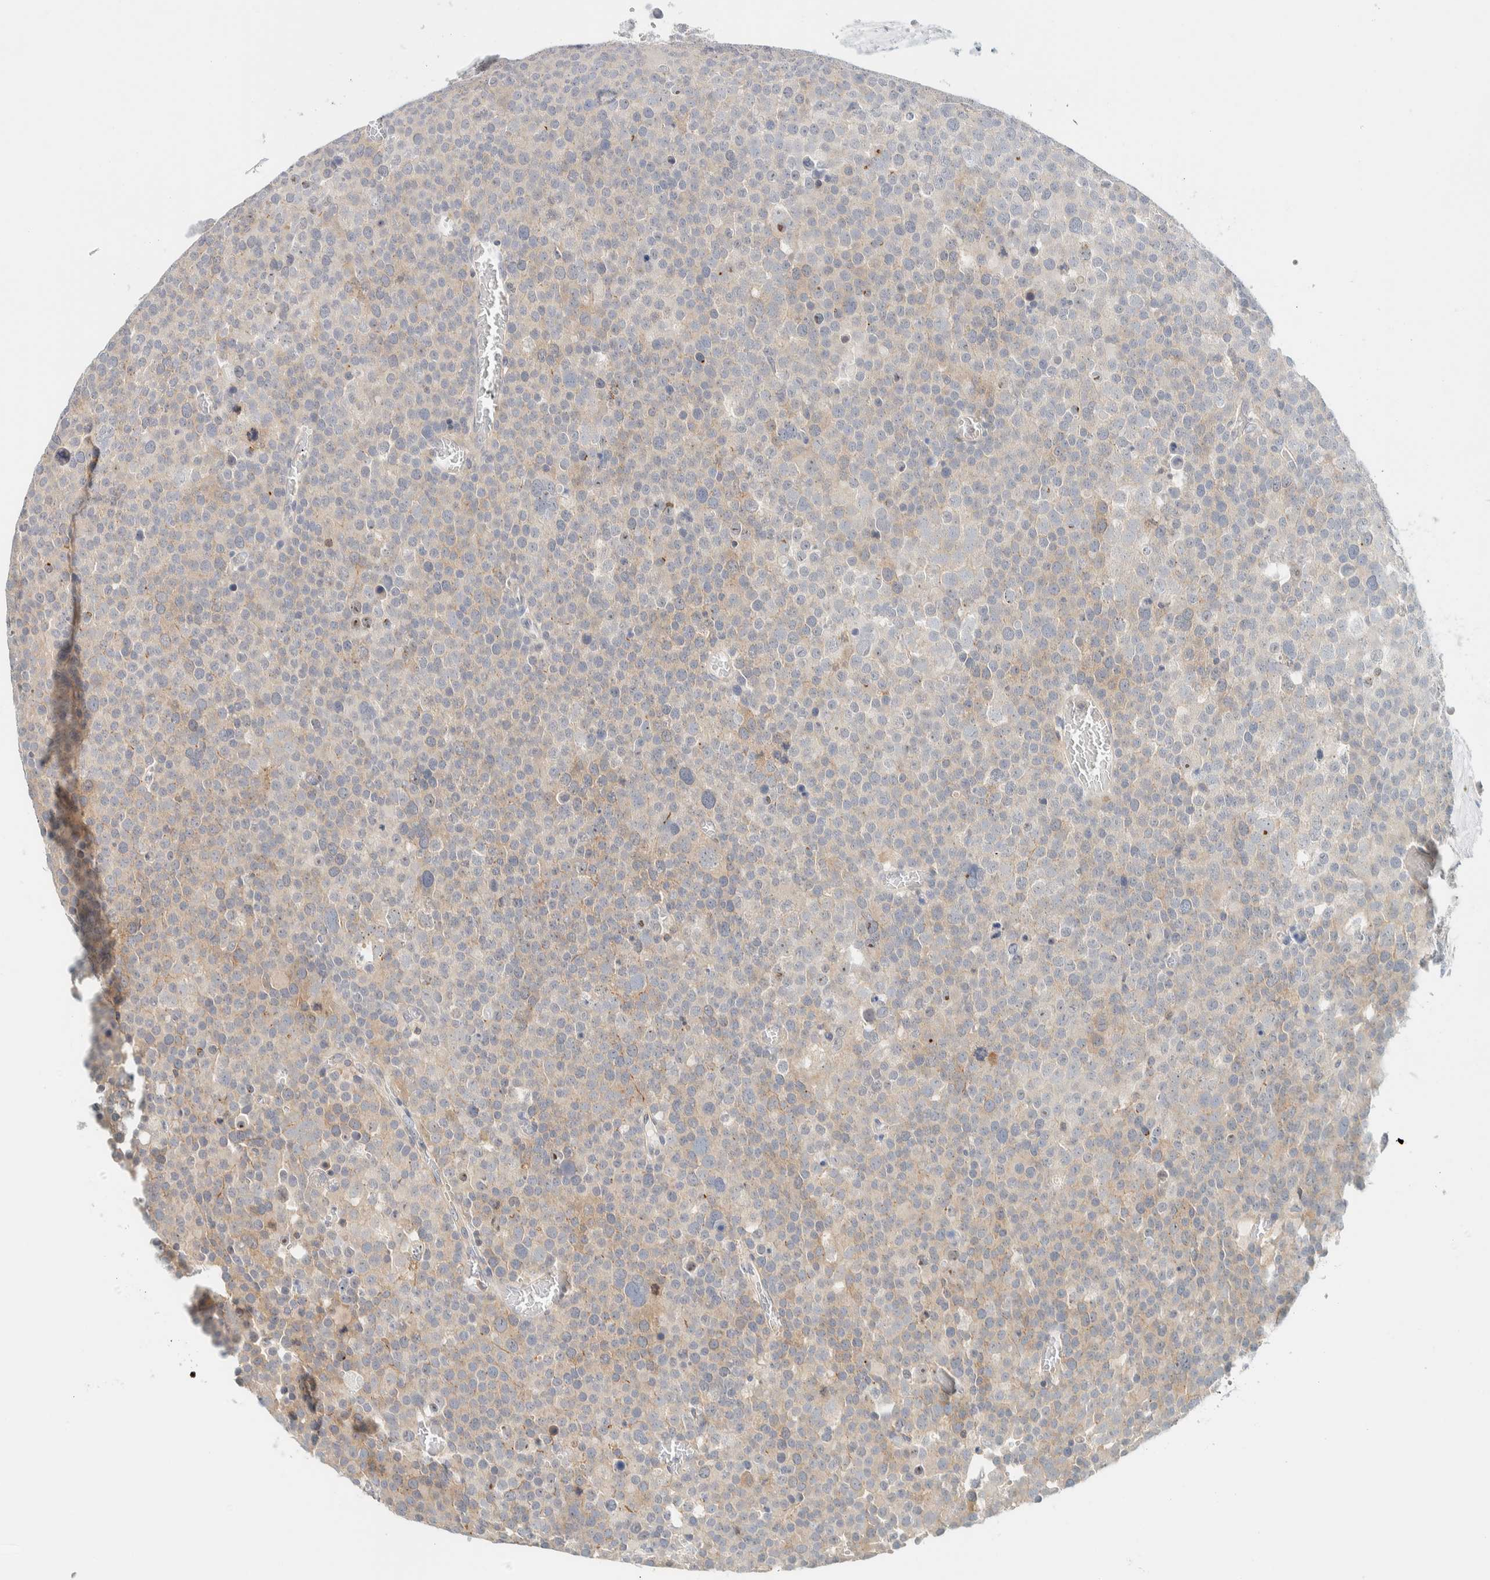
{"staining": {"intensity": "negative", "quantity": "none", "location": "none"}, "tissue": "testis cancer", "cell_type": "Tumor cells", "image_type": "cancer", "snomed": [{"axis": "morphology", "description": "Seminoma, NOS"}, {"axis": "topography", "description": "Testis"}], "caption": "This micrograph is of seminoma (testis) stained with immunohistochemistry (IHC) to label a protein in brown with the nuclei are counter-stained blue. There is no positivity in tumor cells.", "gene": "NDE1", "patient": {"sex": "male", "age": 71}}